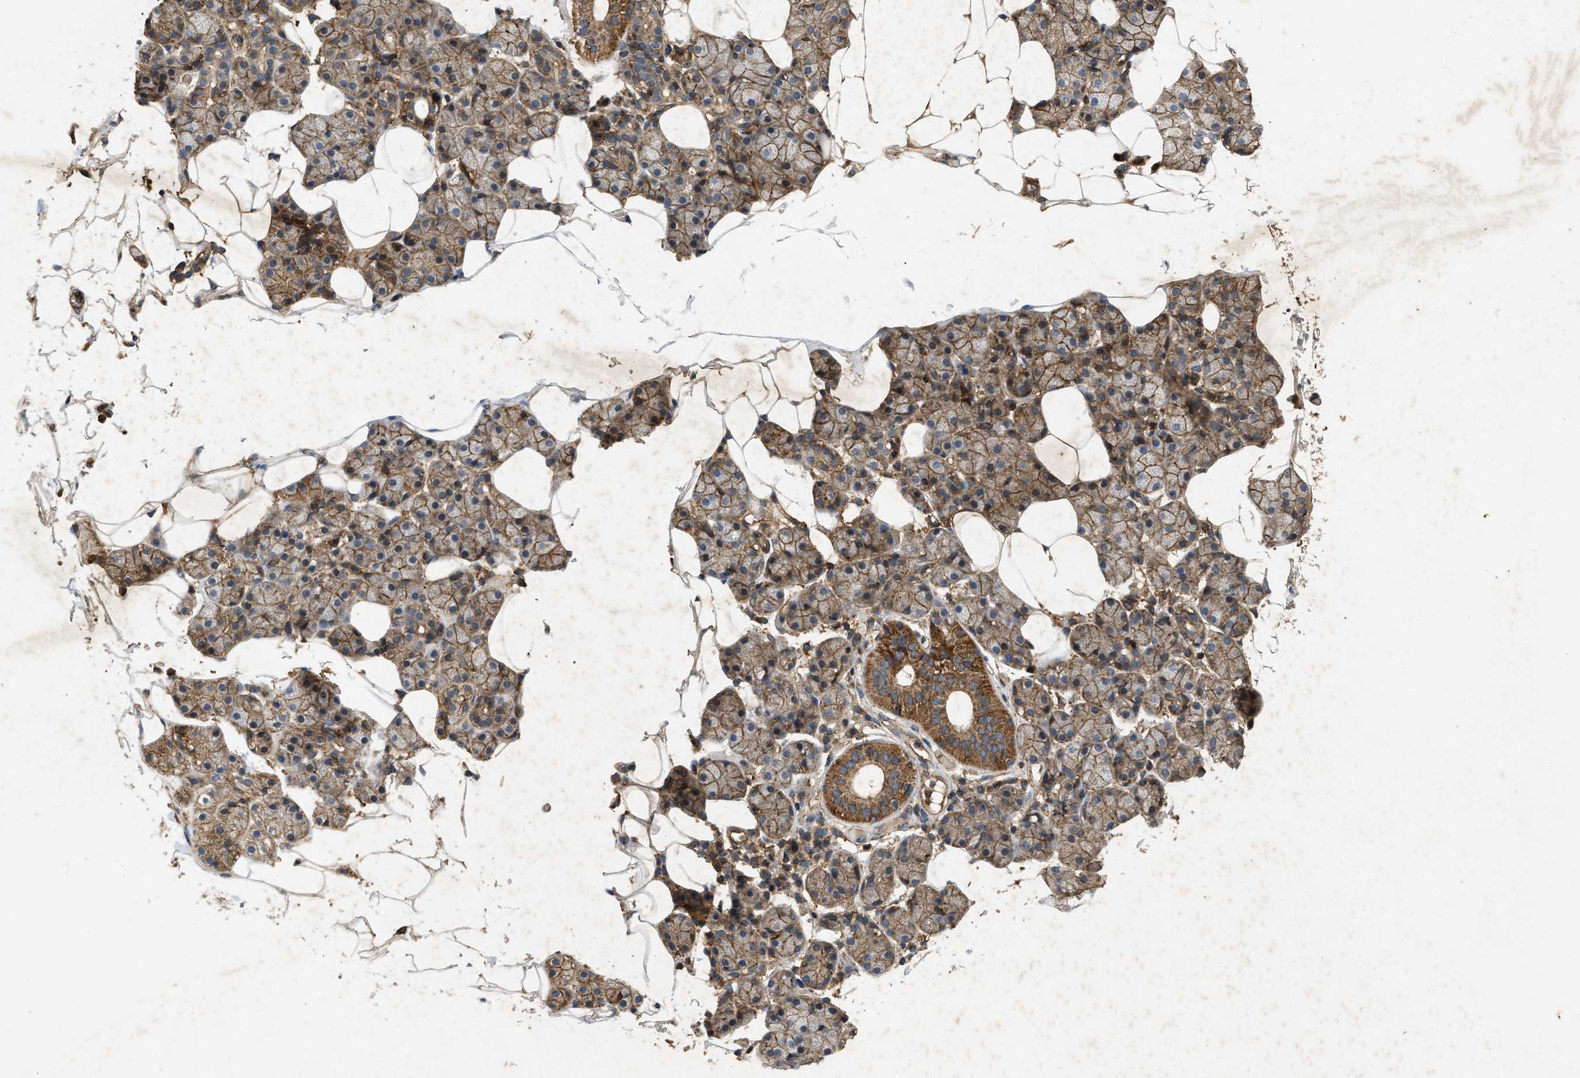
{"staining": {"intensity": "strong", "quantity": "25%-75%", "location": "cytoplasmic/membranous"}, "tissue": "salivary gland", "cell_type": "Glandular cells", "image_type": "normal", "snomed": [{"axis": "morphology", "description": "Normal tissue, NOS"}, {"axis": "topography", "description": "Salivary gland"}], "caption": "Immunohistochemical staining of unremarkable human salivary gland demonstrates high levels of strong cytoplasmic/membranous staining in about 25%-75% of glandular cells. (Brightfield microscopy of DAB IHC at high magnification).", "gene": "GNB4", "patient": {"sex": "female", "age": 33}}